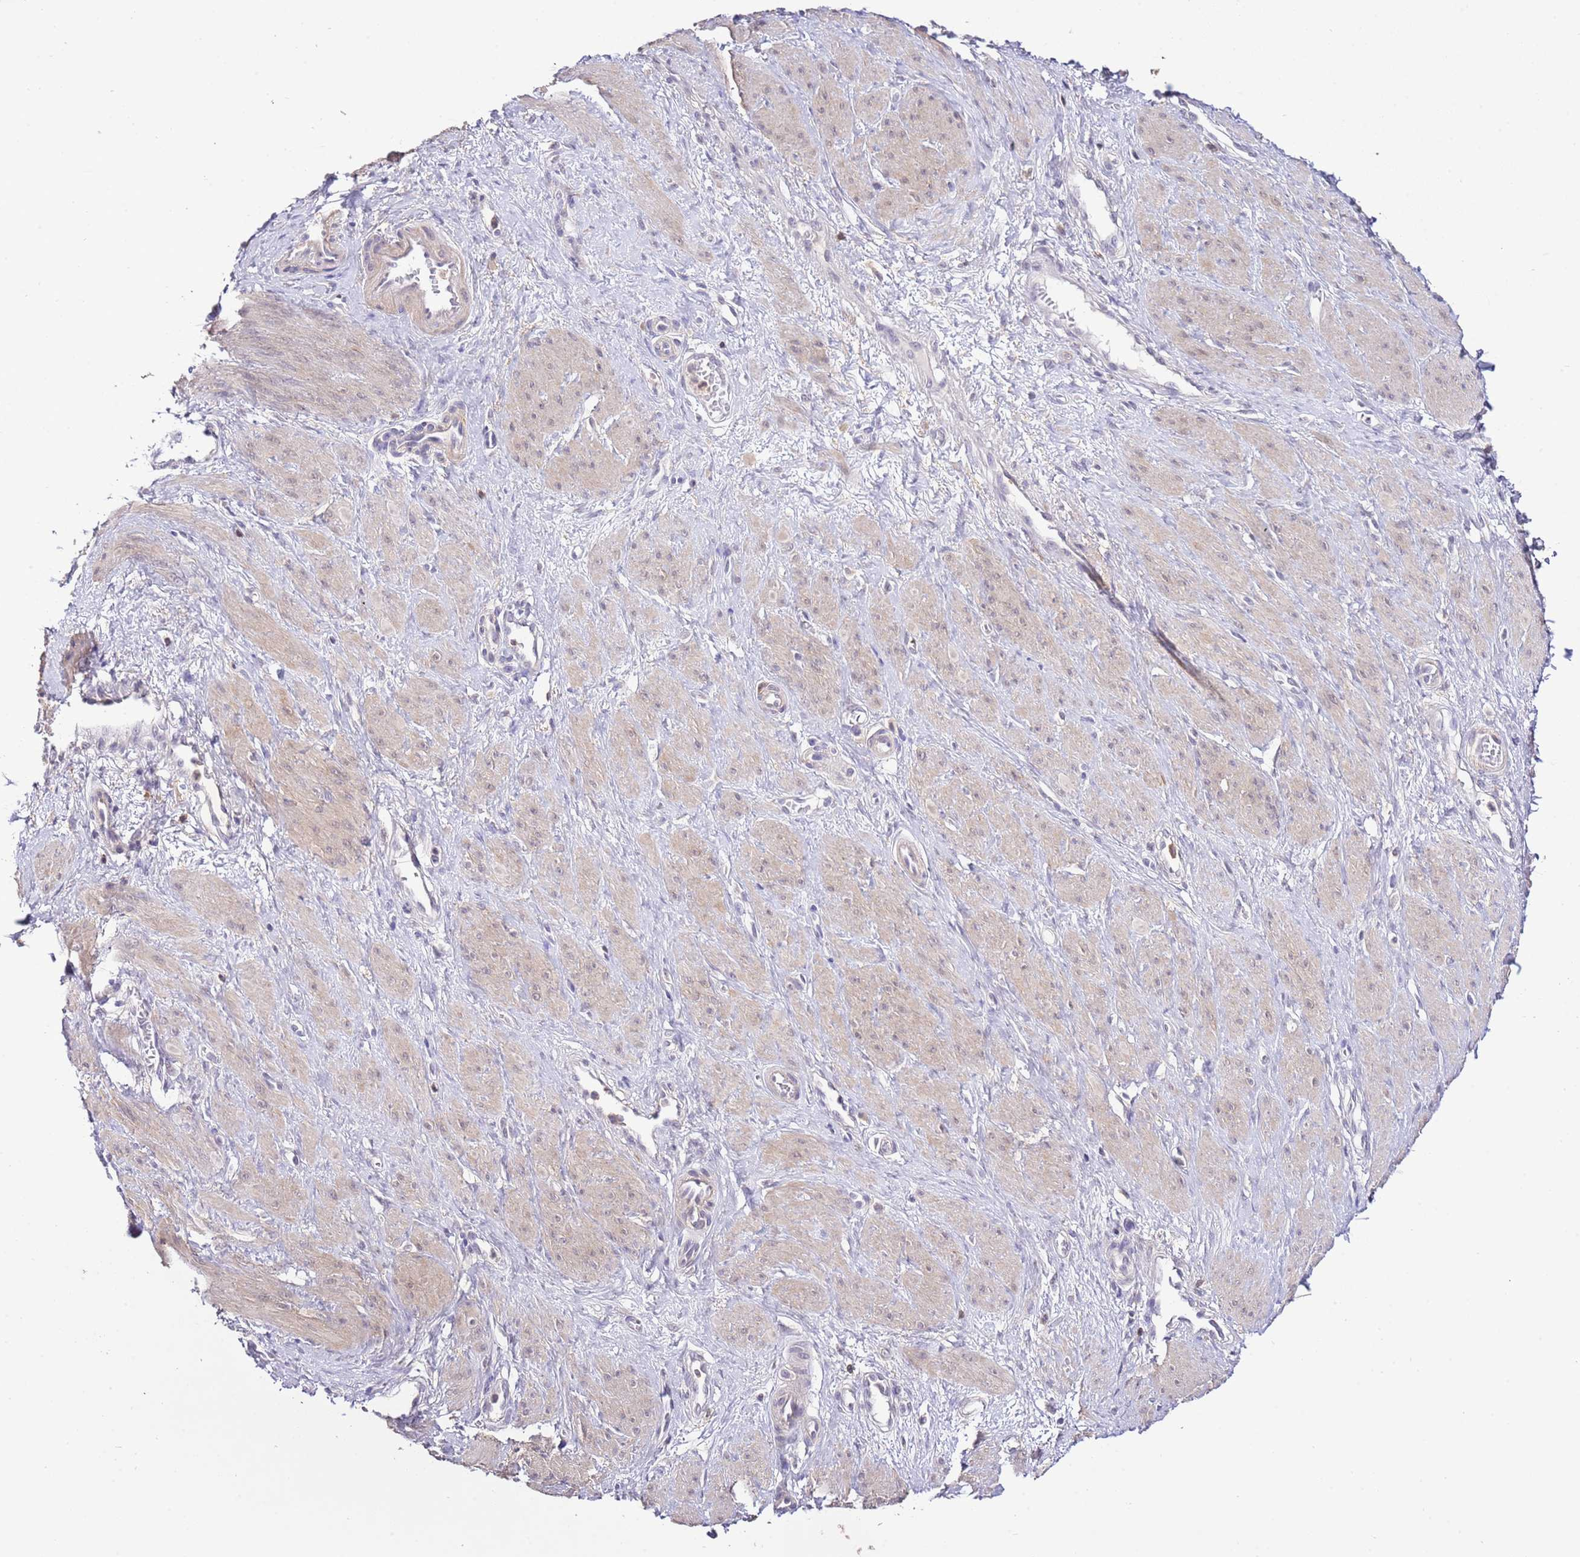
{"staining": {"intensity": "moderate", "quantity": "<25%", "location": "cytoplasmic/membranous"}, "tissue": "smooth muscle", "cell_type": "Smooth muscle cells", "image_type": "normal", "snomed": [{"axis": "morphology", "description": "Normal tissue, NOS"}, {"axis": "topography", "description": "Smooth muscle"}, {"axis": "topography", "description": "Uterus"}], "caption": "Smooth muscle stained with DAB (3,3'-diaminobenzidine) IHC exhibits low levels of moderate cytoplasmic/membranous staining in approximately <25% of smooth muscle cells.", "gene": "EFHD1", "patient": {"sex": "female", "age": 39}}